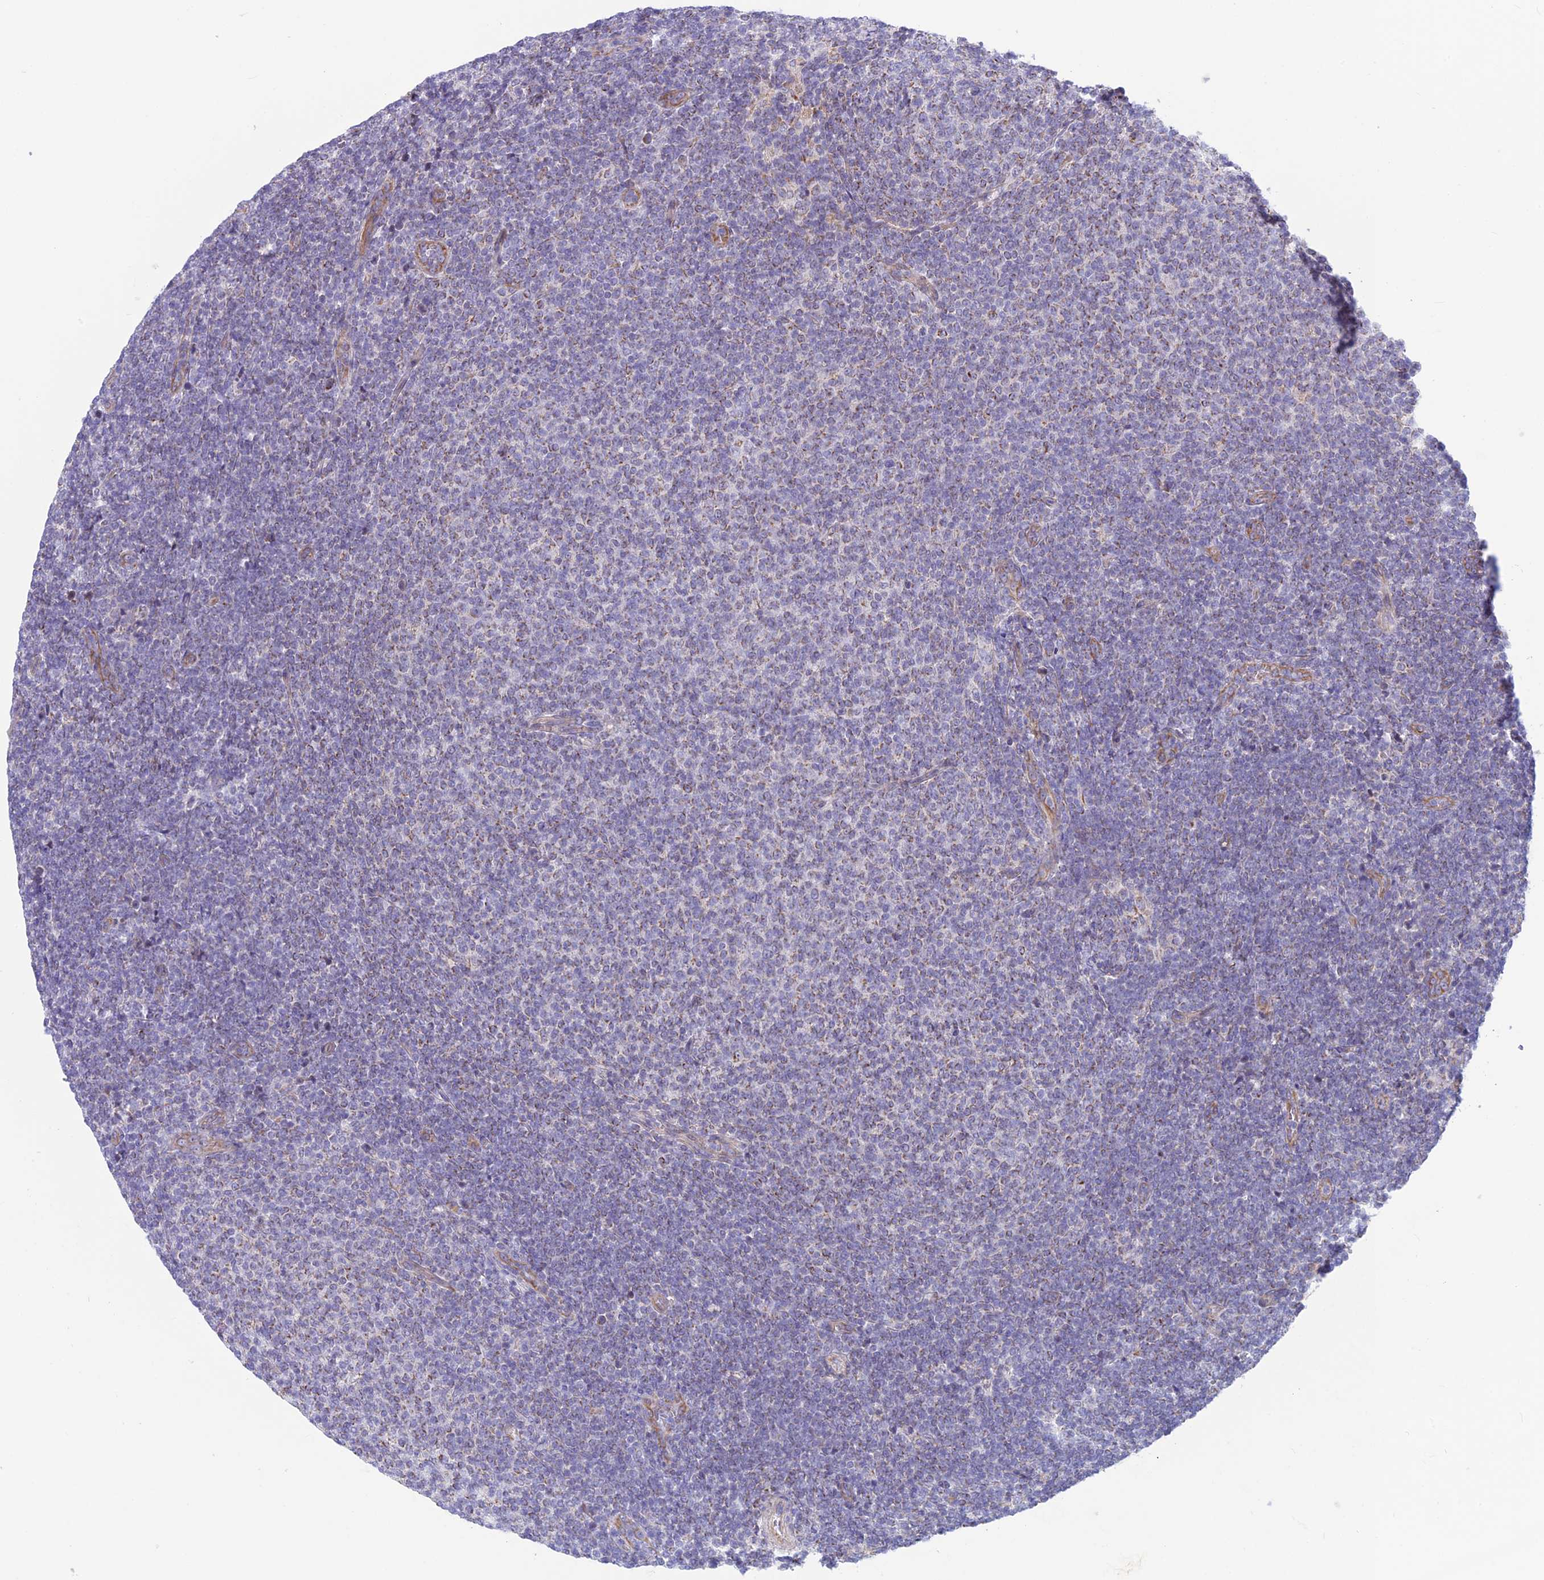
{"staining": {"intensity": "weak", "quantity": "25%-75%", "location": "cytoplasmic/membranous"}, "tissue": "lymphoma", "cell_type": "Tumor cells", "image_type": "cancer", "snomed": [{"axis": "morphology", "description": "Malignant lymphoma, non-Hodgkin's type, Low grade"}, {"axis": "topography", "description": "Lymph node"}], "caption": "Immunohistochemical staining of lymphoma reveals low levels of weak cytoplasmic/membranous staining in about 25%-75% of tumor cells.", "gene": "PLAC9", "patient": {"sex": "male", "age": 66}}